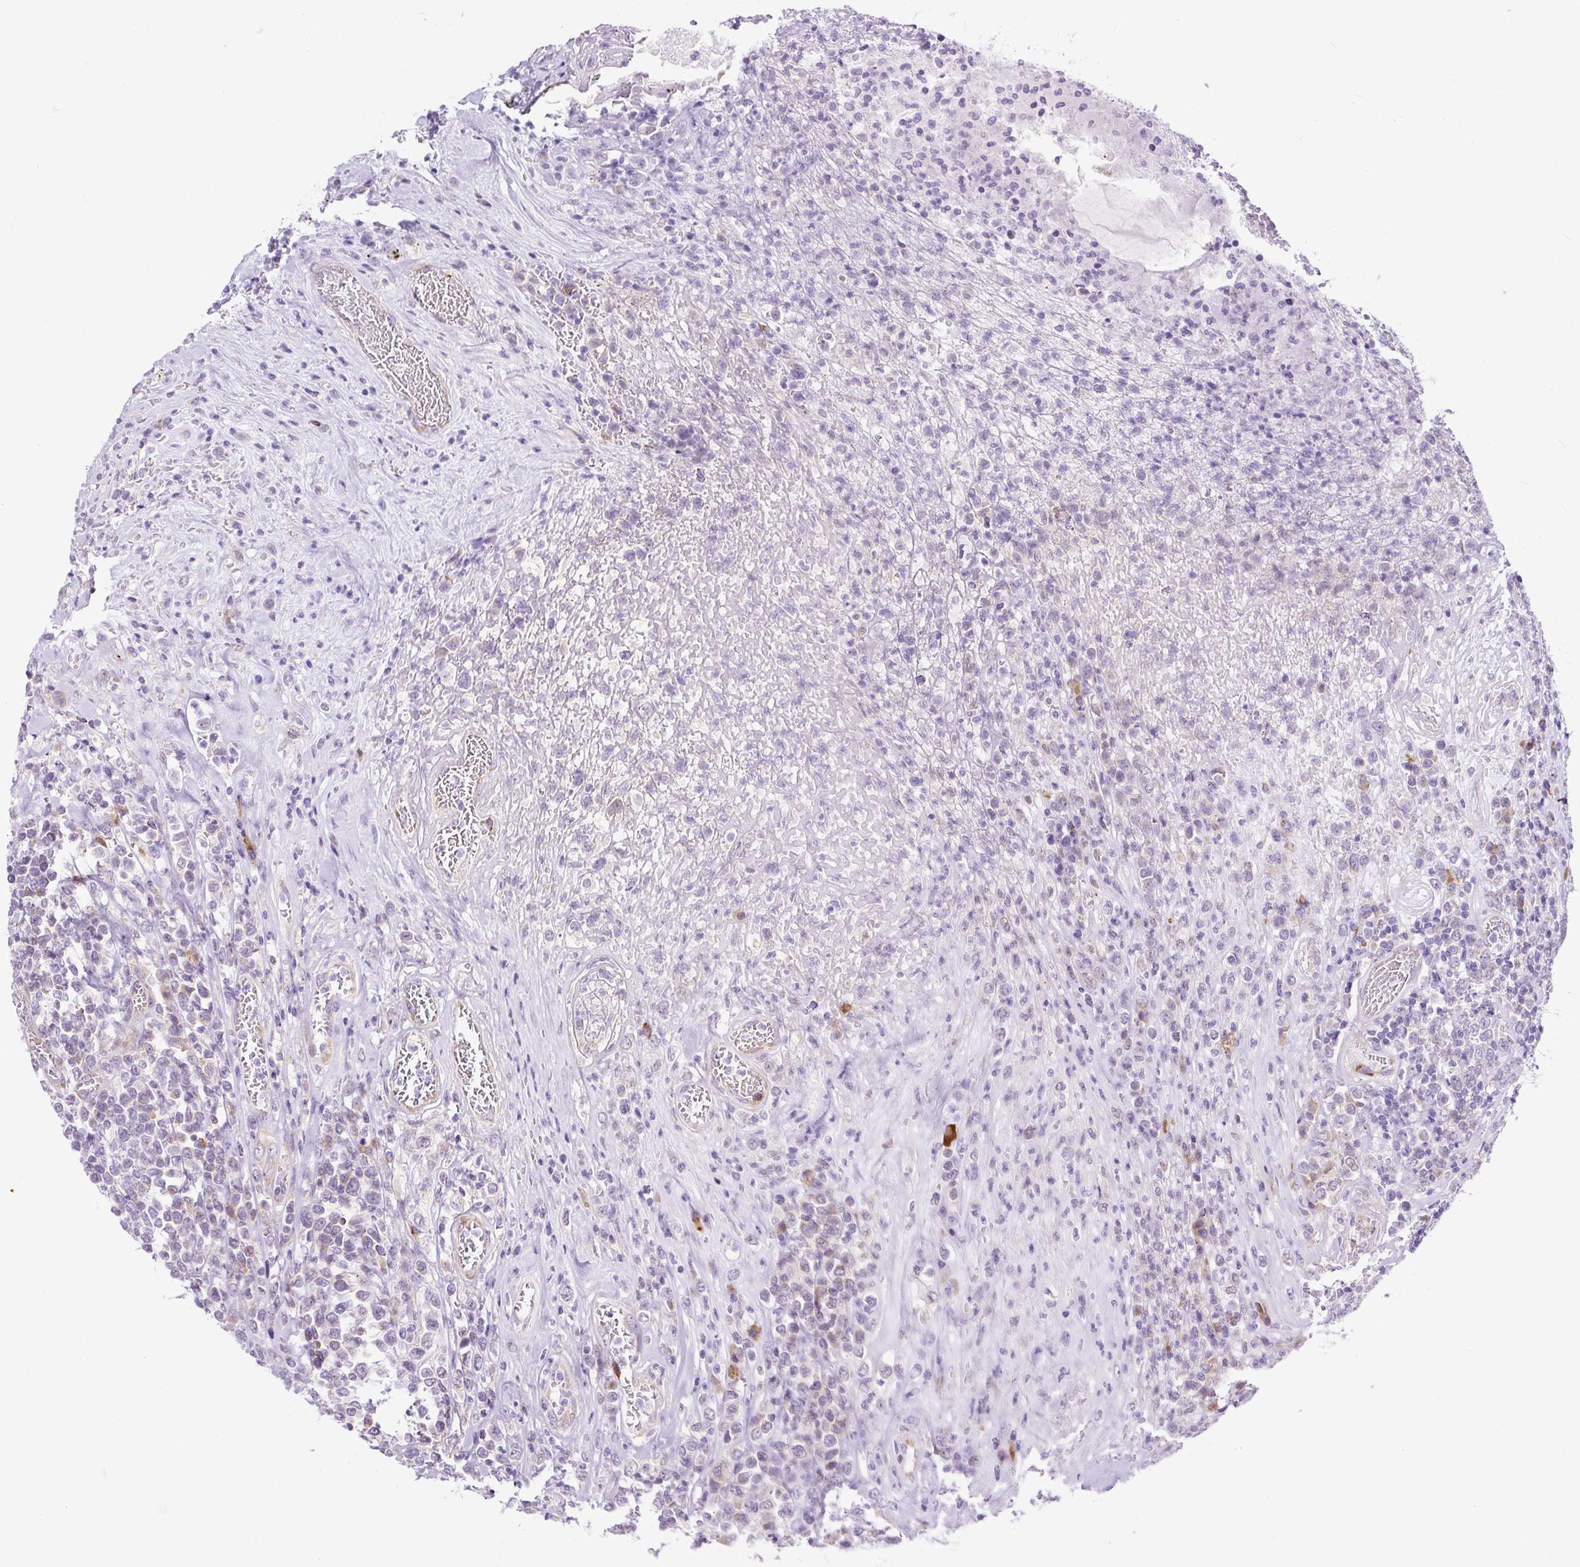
{"staining": {"intensity": "weak", "quantity": "25%-75%", "location": "cytoplasmic/membranous"}, "tissue": "lymphoma", "cell_type": "Tumor cells", "image_type": "cancer", "snomed": [{"axis": "morphology", "description": "Malignant lymphoma, non-Hodgkin's type, High grade"}, {"axis": "topography", "description": "Soft tissue"}], "caption": "The immunohistochemical stain labels weak cytoplasmic/membranous staining in tumor cells of lymphoma tissue.", "gene": "FMC1", "patient": {"sex": "female", "age": 56}}